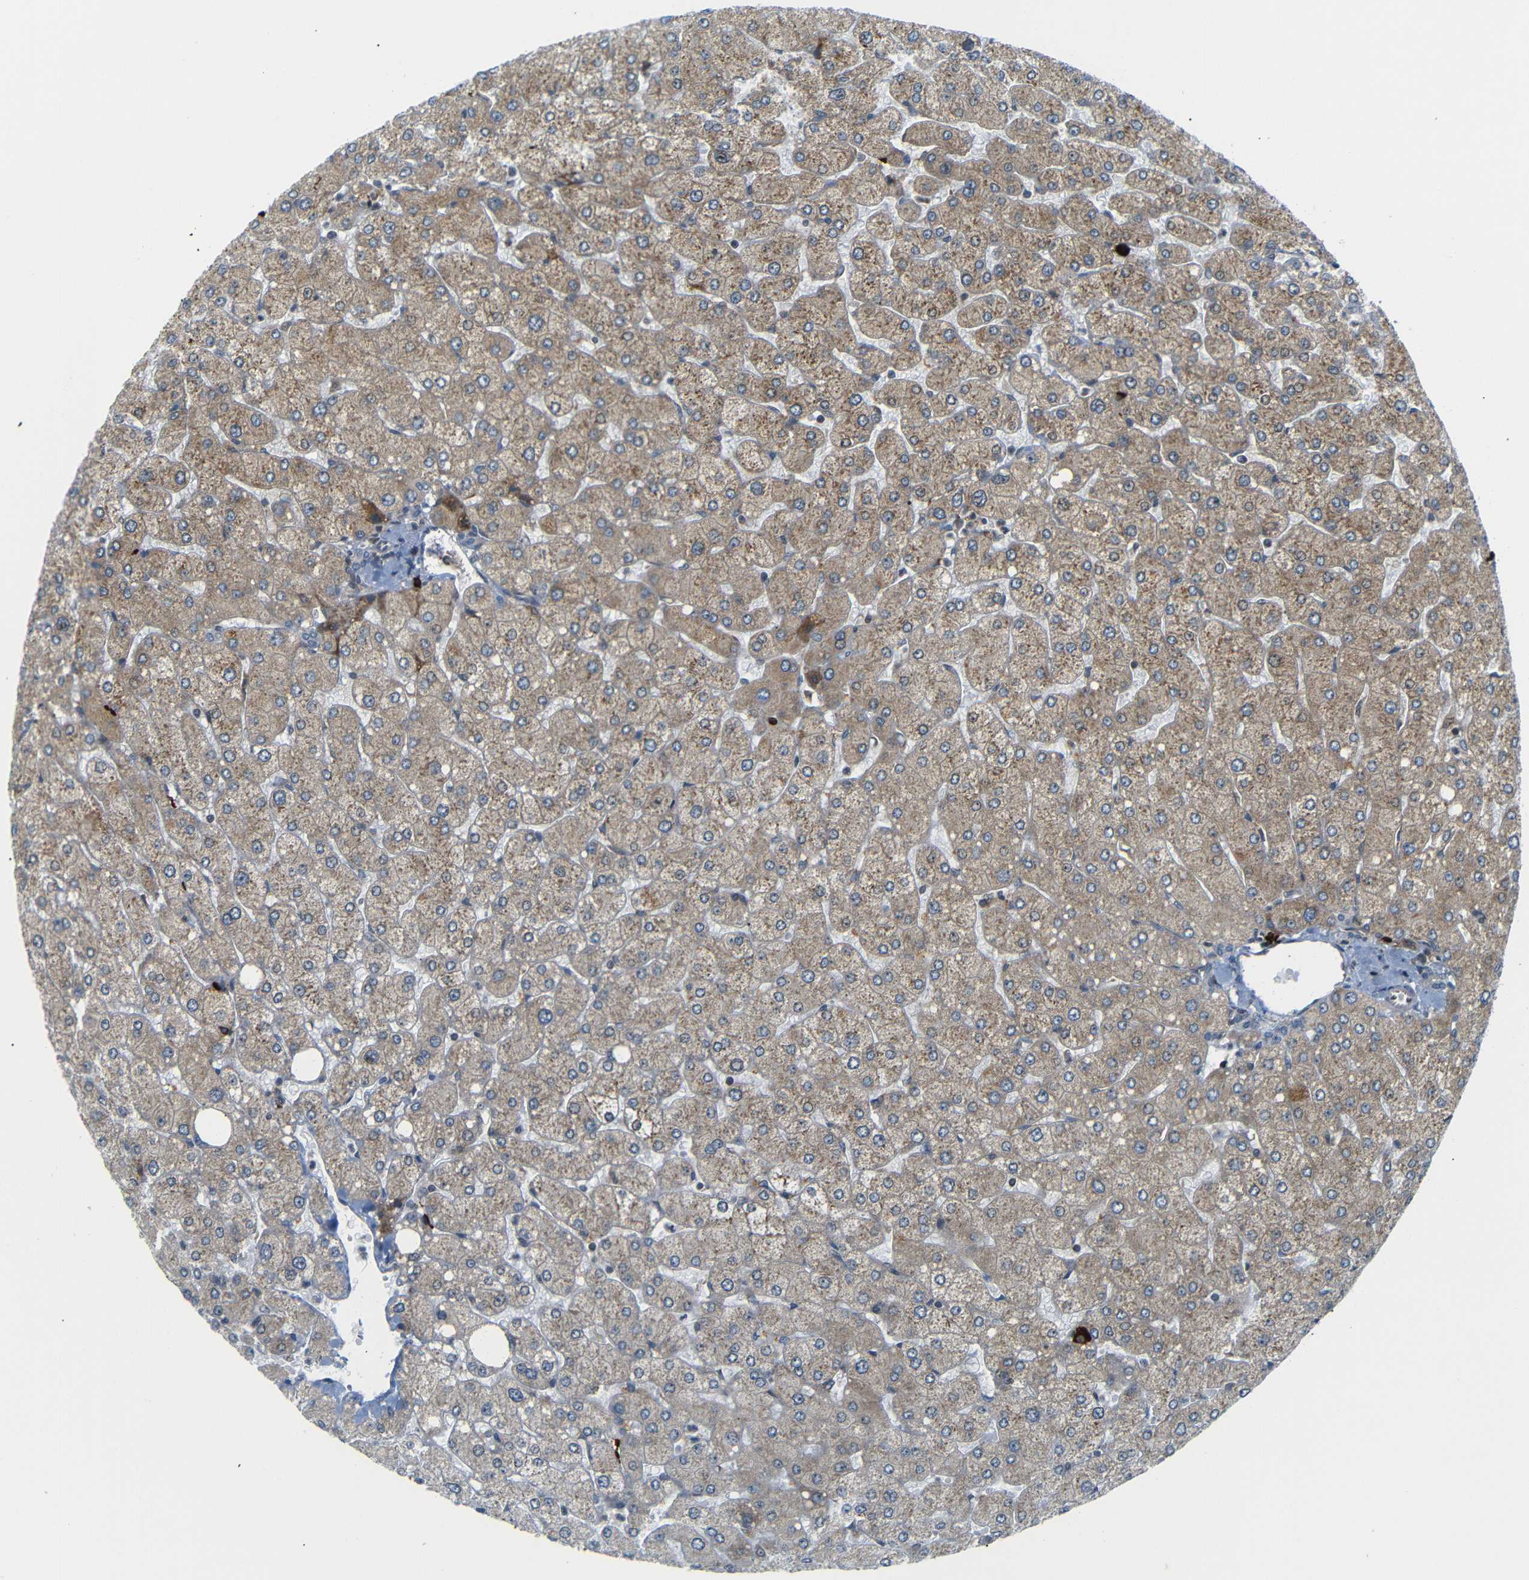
{"staining": {"intensity": "negative", "quantity": "none", "location": "none"}, "tissue": "liver", "cell_type": "Cholangiocytes", "image_type": "normal", "snomed": [{"axis": "morphology", "description": "Normal tissue, NOS"}, {"axis": "topography", "description": "Liver"}], "caption": "This photomicrograph is of unremarkable liver stained with immunohistochemistry to label a protein in brown with the nuclei are counter-stained blue. There is no expression in cholangiocytes. Nuclei are stained in blue.", "gene": "SPCS2", "patient": {"sex": "male", "age": 55}}